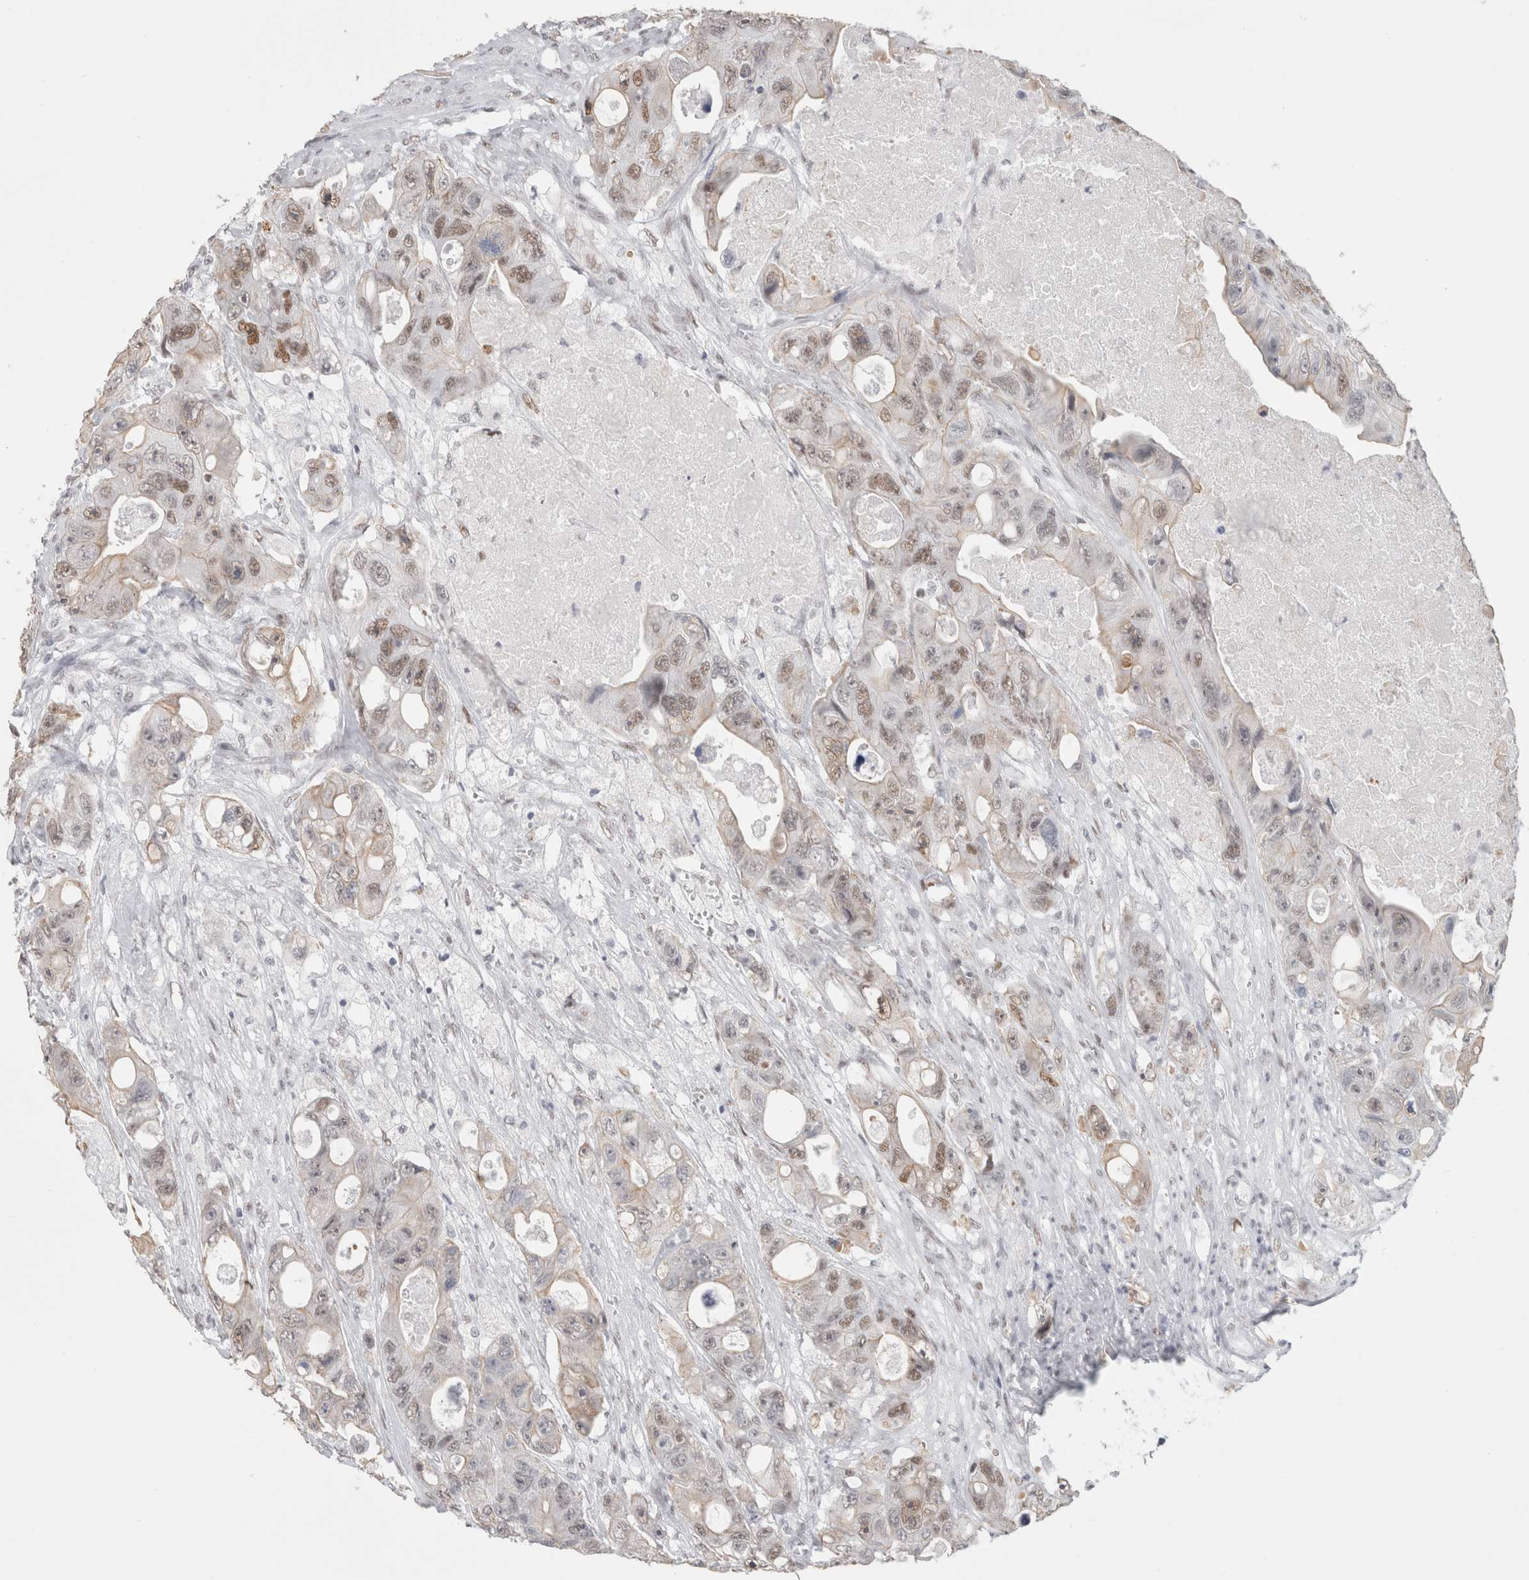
{"staining": {"intensity": "weak", "quantity": "25%-75%", "location": "nuclear"}, "tissue": "colorectal cancer", "cell_type": "Tumor cells", "image_type": "cancer", "snomed": [{"axis": "morphology", "description": "Adenocarcinoma, NOS"}, {"axis": "topography", "description": "Colon"}], "caption": "Immunohistochemistry image of neoplastic tissue: human colorectal cancer stained using IHC reveals low levels of weak protein expression localized specifically in the nuclear of tumor cells, appearing as a nuclear brown color.", "gene": "SMARCC1", "patient": {"sex": "female", "age": 46}}